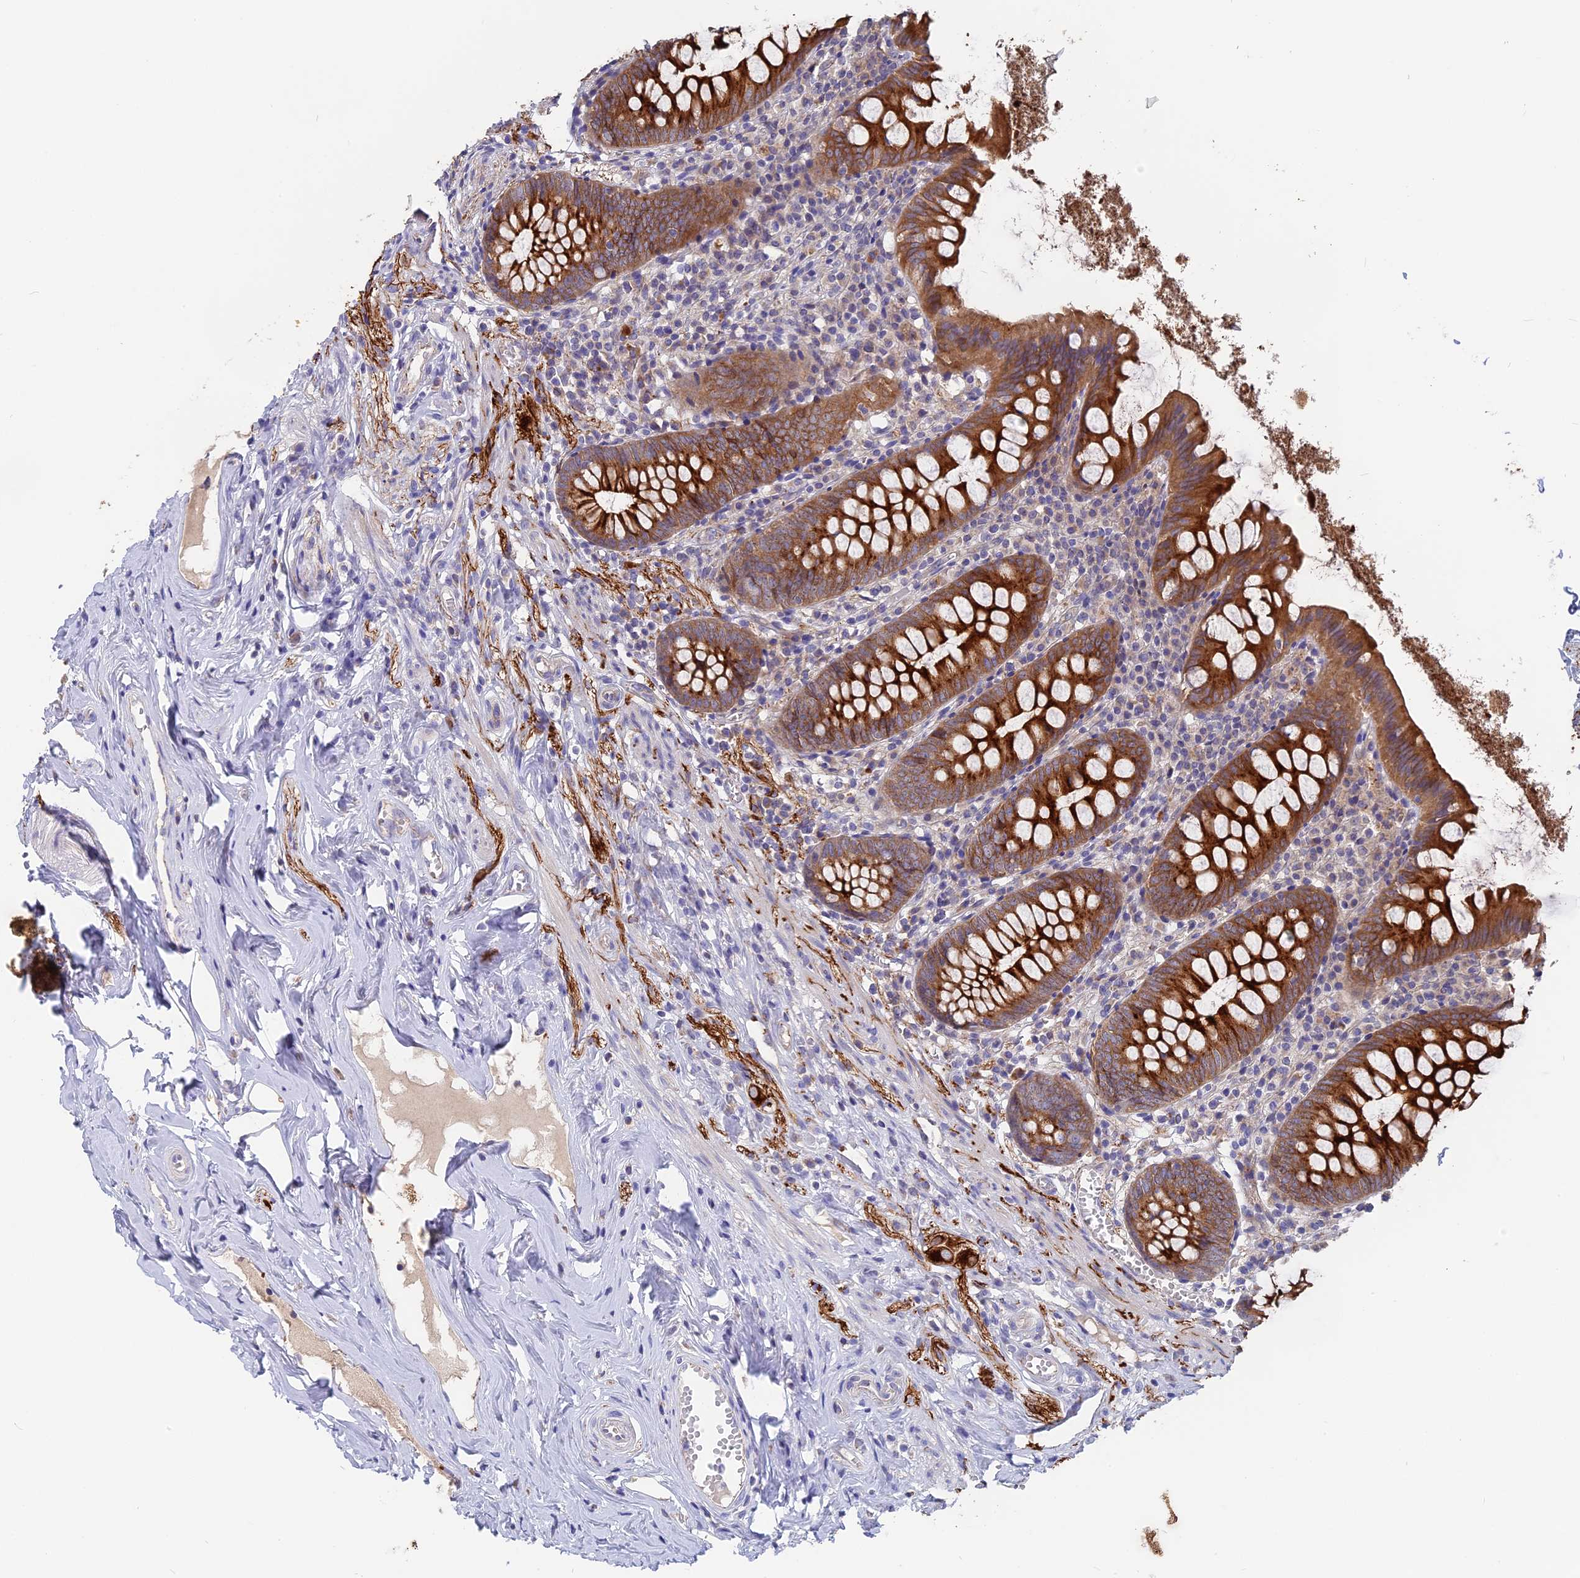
{"staining": {"intensity": "strong", "quantity": ">75%", "location": "cytoplasmic/membranous"}, "tissue": "appendix", "cell_type": "Glandular cells", "image_type": "normal", "snomed": [{"axis": "morphology", "description": "Normal tissue, NOS"}, {"axis": "topography", "description": "Appendix"}], "caption": "Immunohistochemistry (IHC) (DAB (3,3'-diaminobenzidine)) staining of normal human appendix displays strong cytoplasmic/membranous protein staining in about >75% of glandular cells. The staining is performed using DAB (3,3'-diaminobenzidine) brown chromogen to label protein expression. The nuclei are counter-stained blue using hematoxylin.", "gene": "TENT4B", "patient": {"sex": "female", "age": 51}}